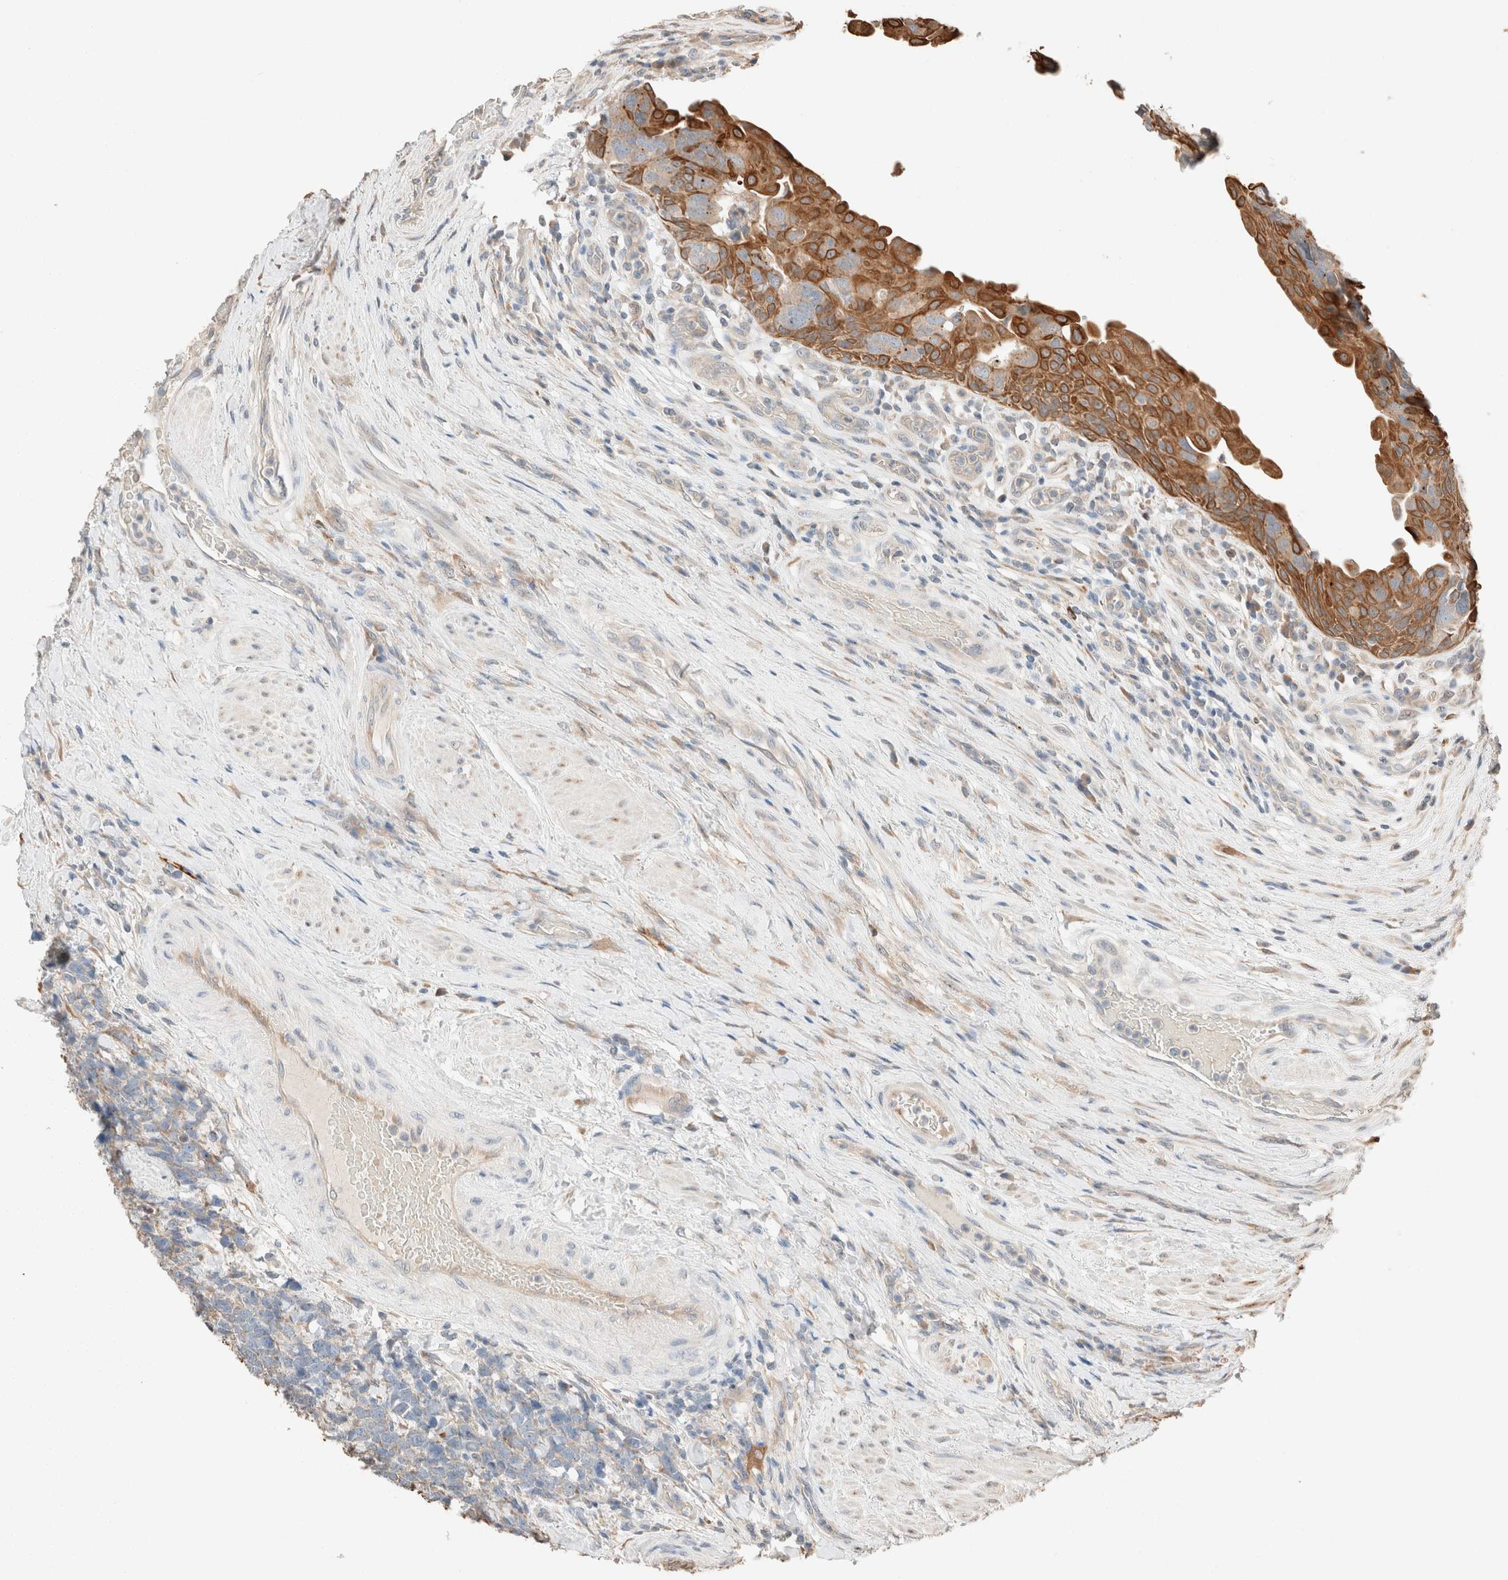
{"staining": {"intensity": "moderate", "quantity": ">75%", "location": "cytoplasmic/membranous"}, "tissue": "urothelial cancer", "cell_type": "Tumor cells", "image_type": "cancer", "snomed": [{"axis": "morphology", "description": "Urothelial carcinoma, High grade"}, {"axis": "topography", "description": "Urinary bladder"}], "caption": "A brown stain labels moderate cytoplasmic/membranous expression of a protein in human urothelial cancer tumor cells. (DAB IHC, brown staining for protein, blue staining for nuclei).", "gene": "TUBD1", "patient": {"sex": "female", "age": 82}}